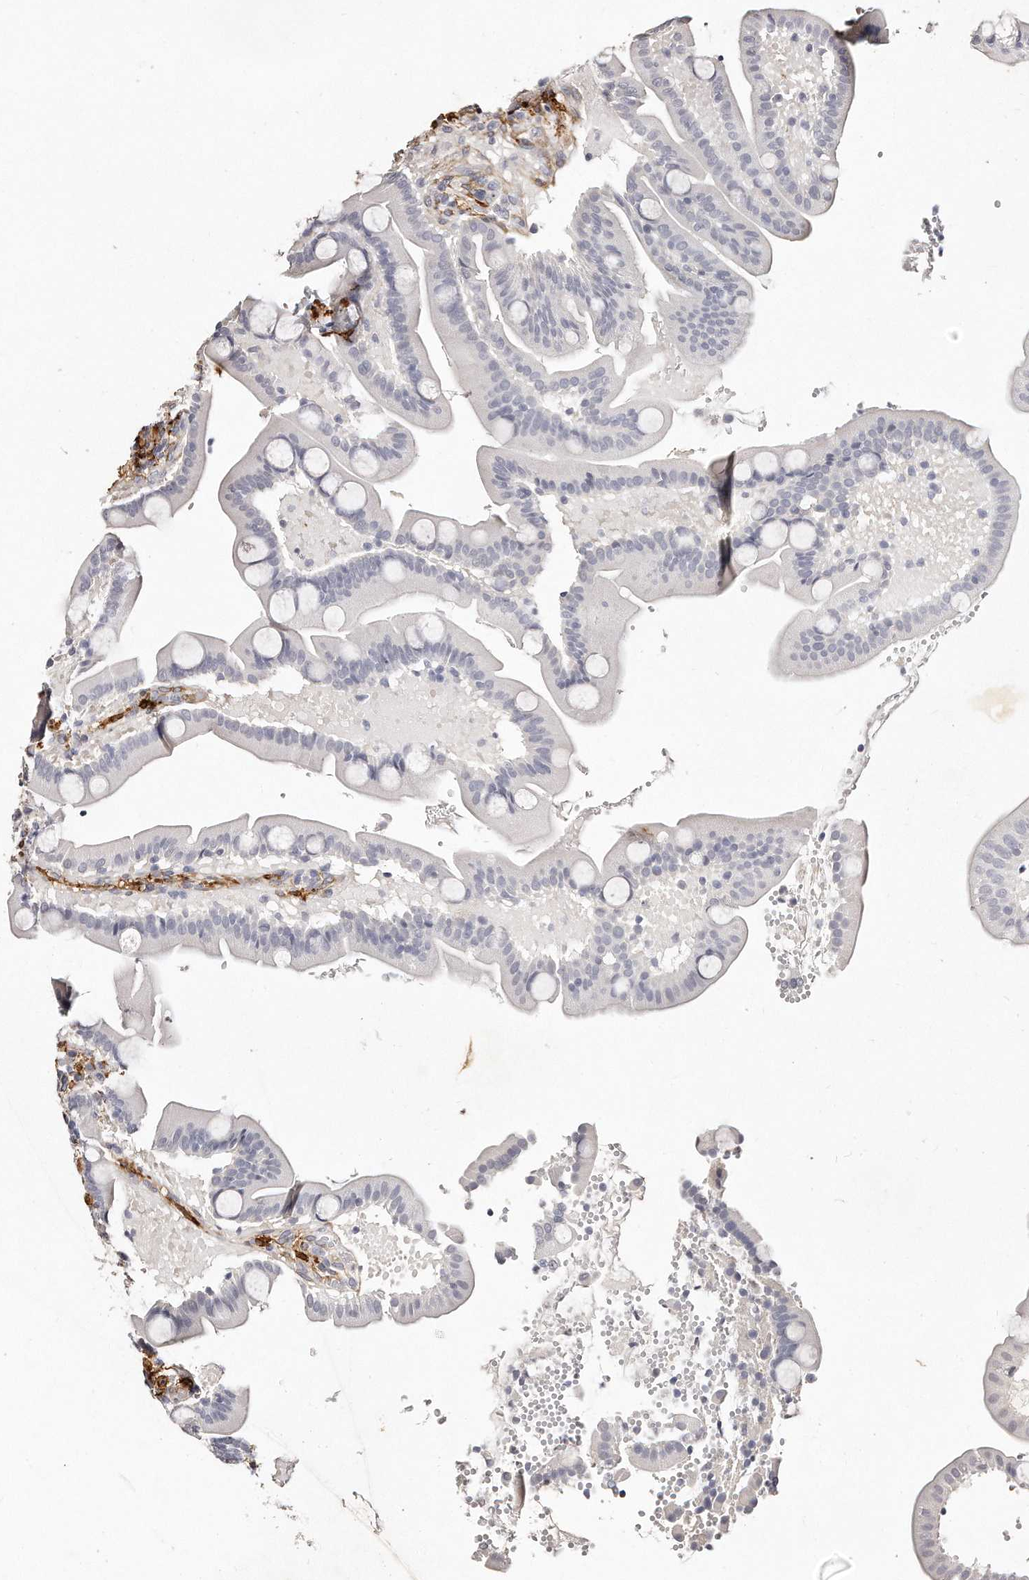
{"staining": {"intensity": "negative", "quantity": "none", "location": "none"}, "tissue": "duodenum", "cell_type": "Glandular cells", "image_type": "normal", "snomed": [{"axis": "morphology", "description": "Normal tissue, NOS"}, {"axis": "topography", "description": "Duodenum"}], "caption": "DAB (3,3'-diaminobenzidine) immunohistochemical staining of benign human duodenum exhibits no significant staining in glandular cells. Nuclei are stained in blue.", "gene": "LMOD1", "patient": {"sex": "male", "age": 54}}